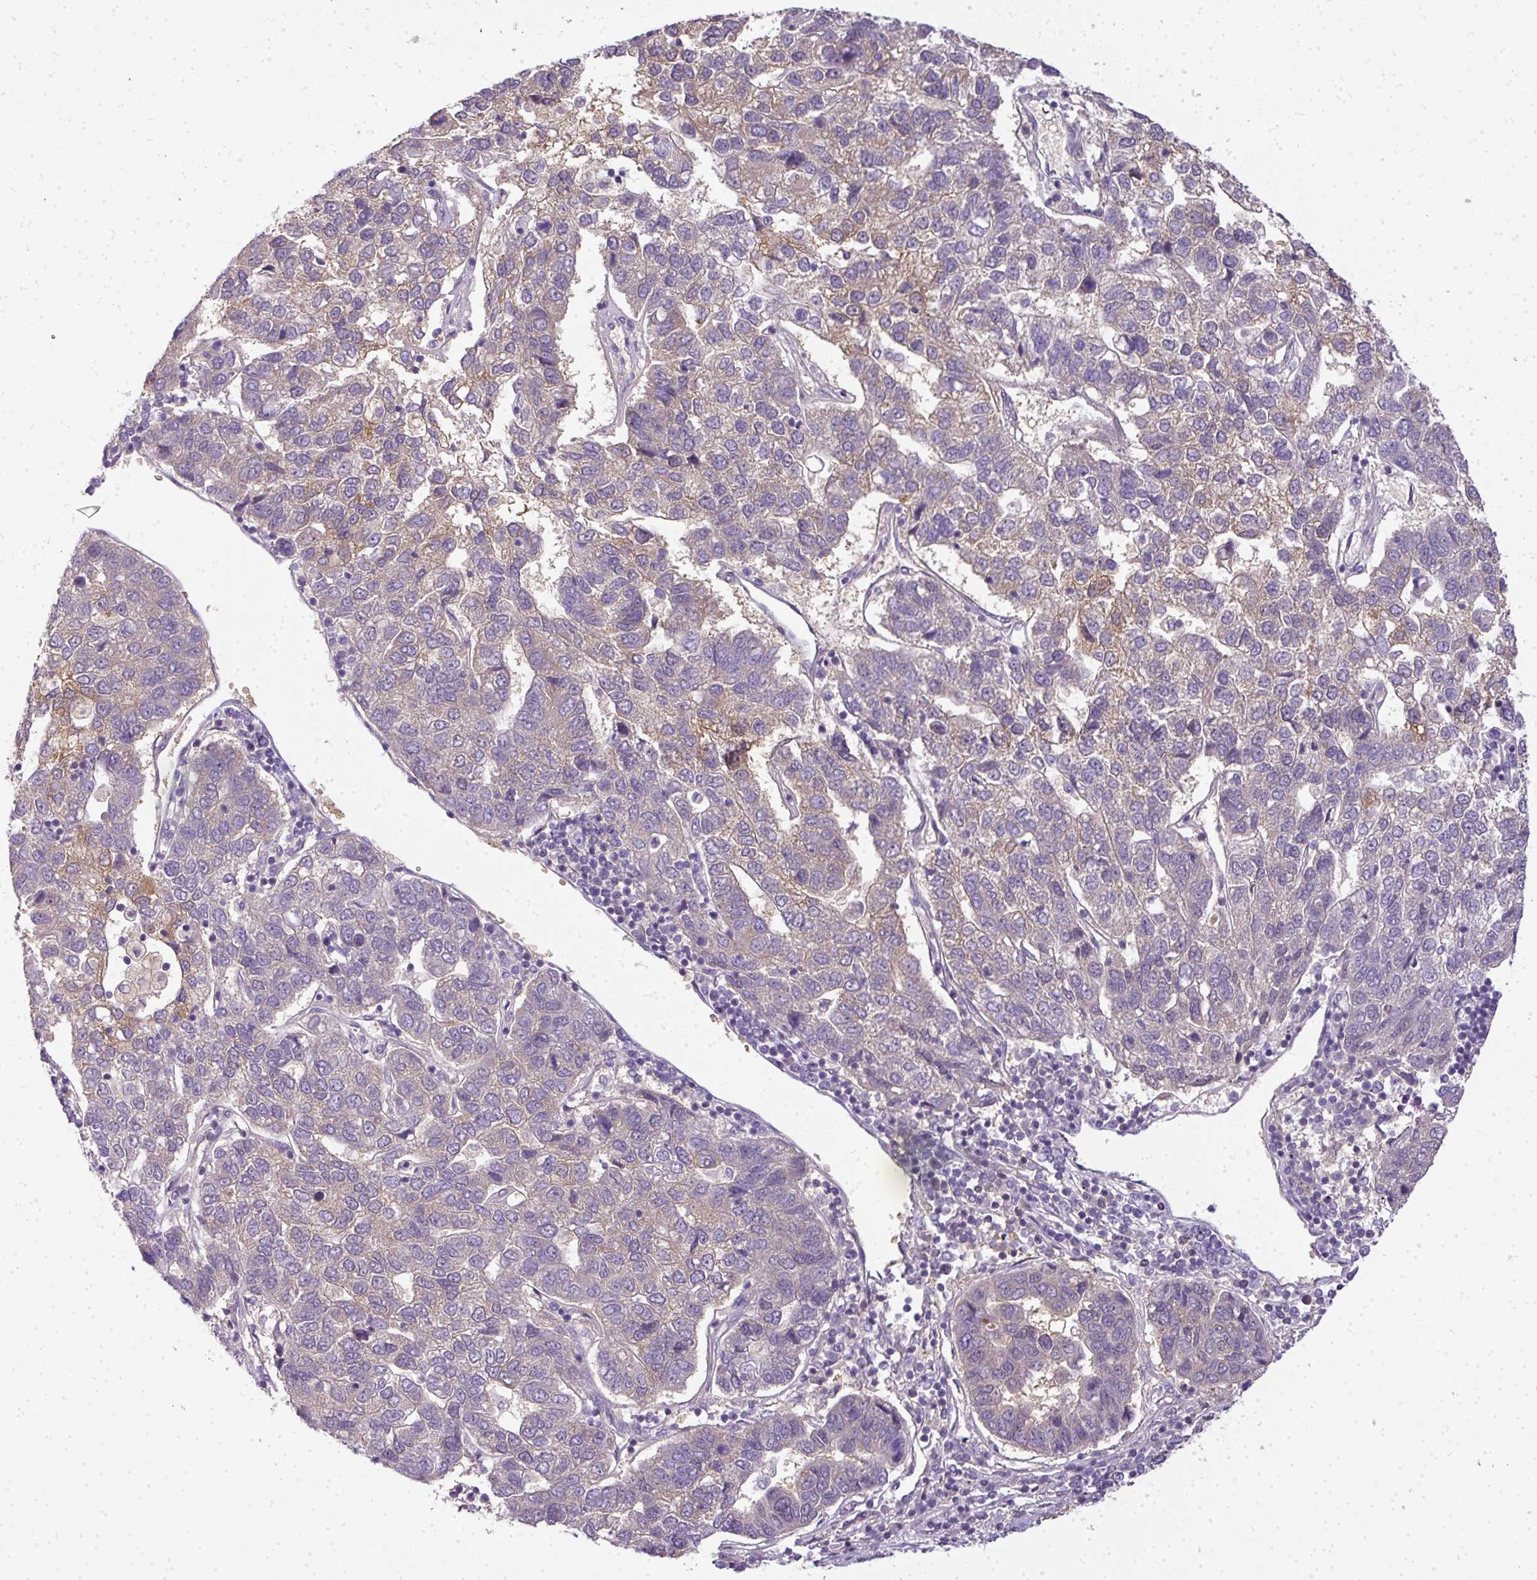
{"staining": {"intensity": "weak", "quantity": "<25%", "location": "cytoplasmic/membranous"}, "tissue": "pancreatic cancer", "cell_type": "Tumor cells", "image_type": "cancer", "snomed": [{"axis": "morphology", "description": "Adenocarcinoma, NOS"}, {"axis": "topography", "description": "Pancreas"}], "caption": "A high-resolution histopathology image shows IHC staining of adenocarcinoma (pancreatic), which displays no significant positivity in tumor cells. (DAB immunohistochemistry, high magnification).", "gene": "ADH5", "patient": {"sex": "female", "age": 61}}